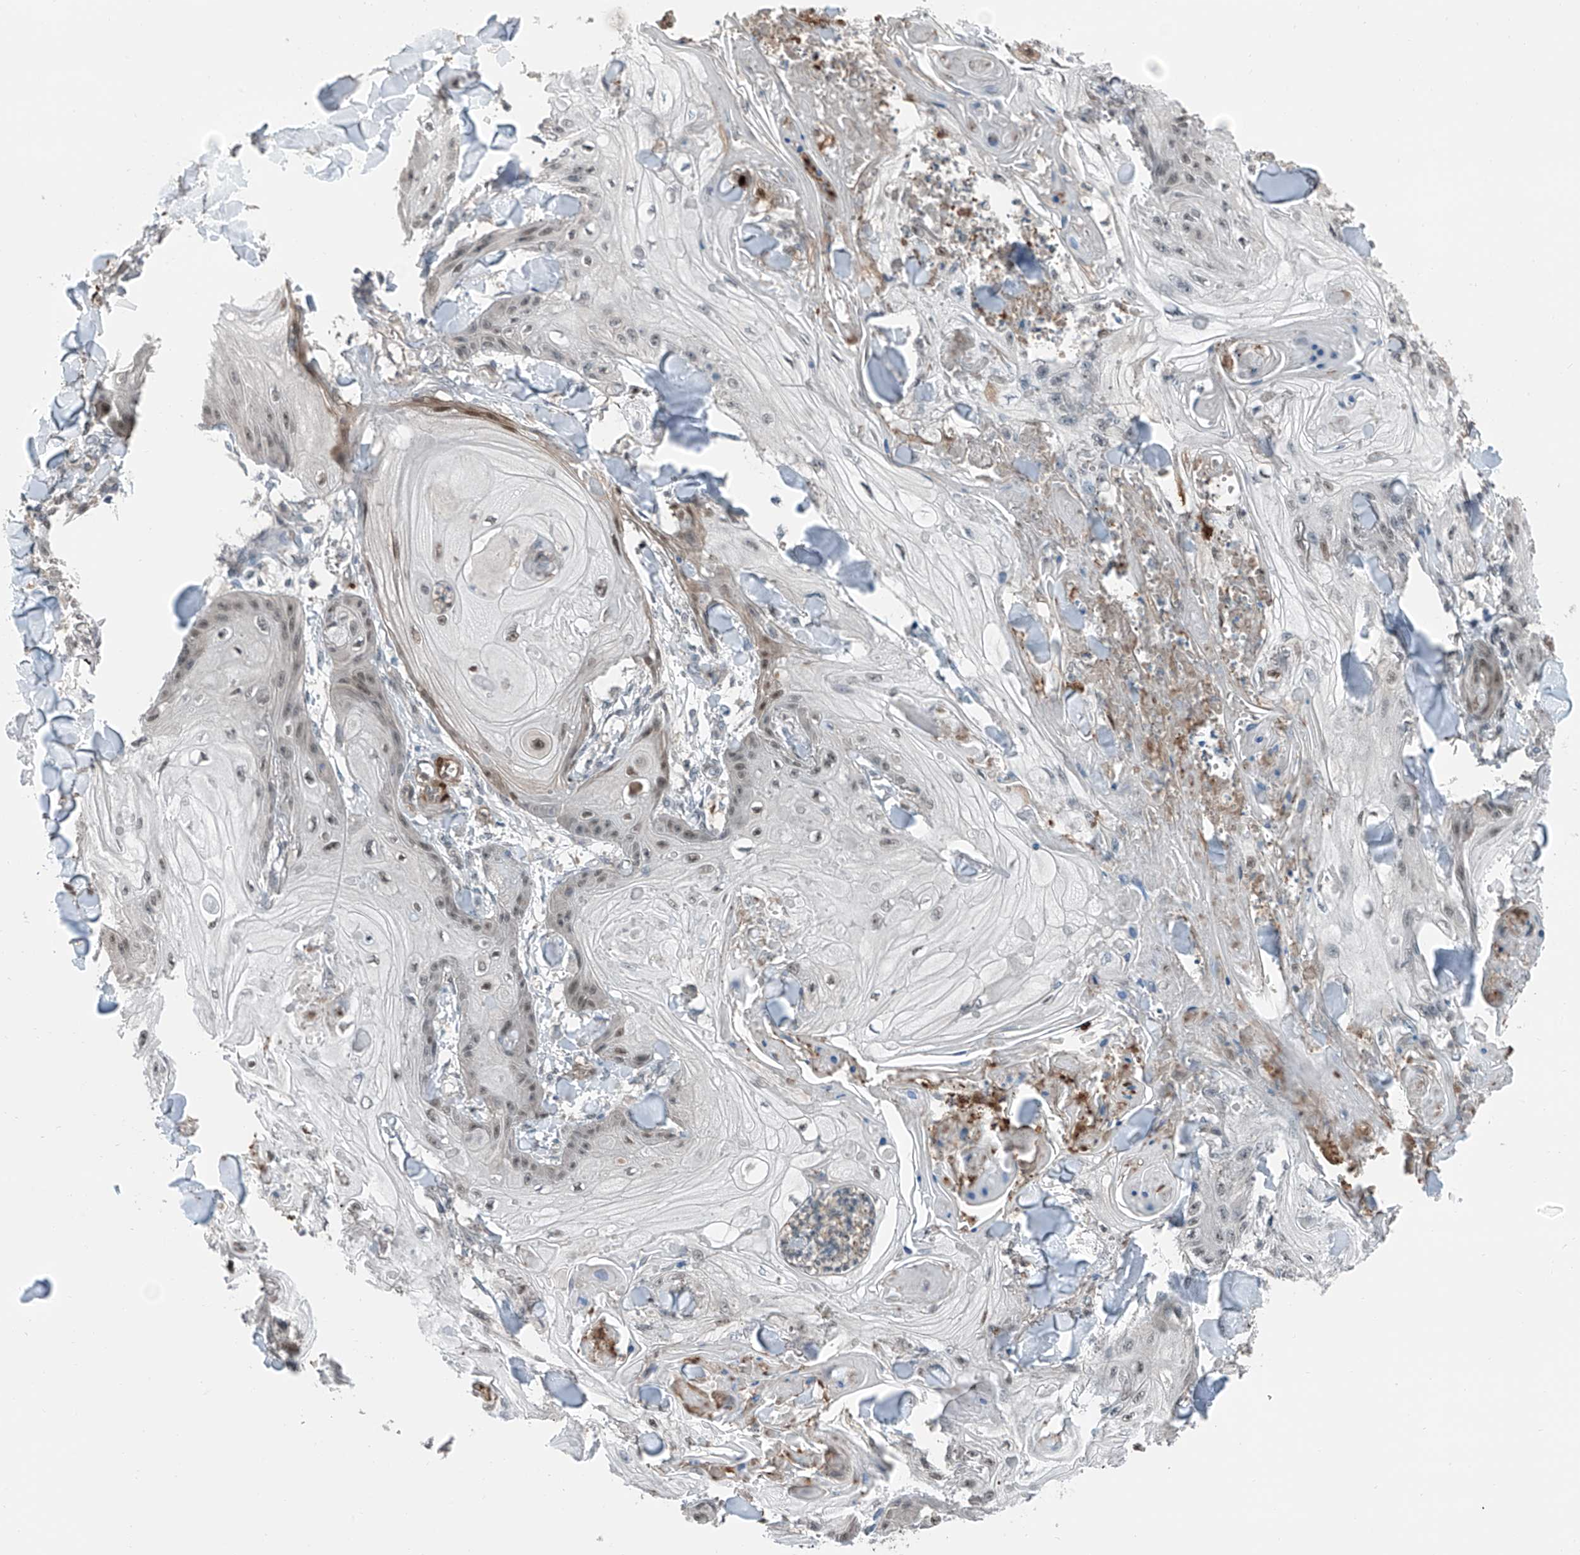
{"staining": {"intensity": "moderate", "quantity": "25%-75%", "location": "nuclear"}, "tissue": "skin cancer", "cell_type": "Tumor cells", "image_type": "cancer", "snomed": [{"axis": "morphology", "description": "Squamous cell carcinoma, NOS"}, {"axis": "topography", "description": "Skin"}], "caption": "Immunohistochemistry (IHC) photomicrograph of neoplastic tissue: skin cancer (squamous cell carcinoma) stained using immunohistochemistry (IHC) displays medium levels of moderate protein expression localized specifically in the nuclear of tumor cells, appearing as a nuclear brown color.", "gene": "HSPA6", "patient": {"sex": "male", "age": 74}}